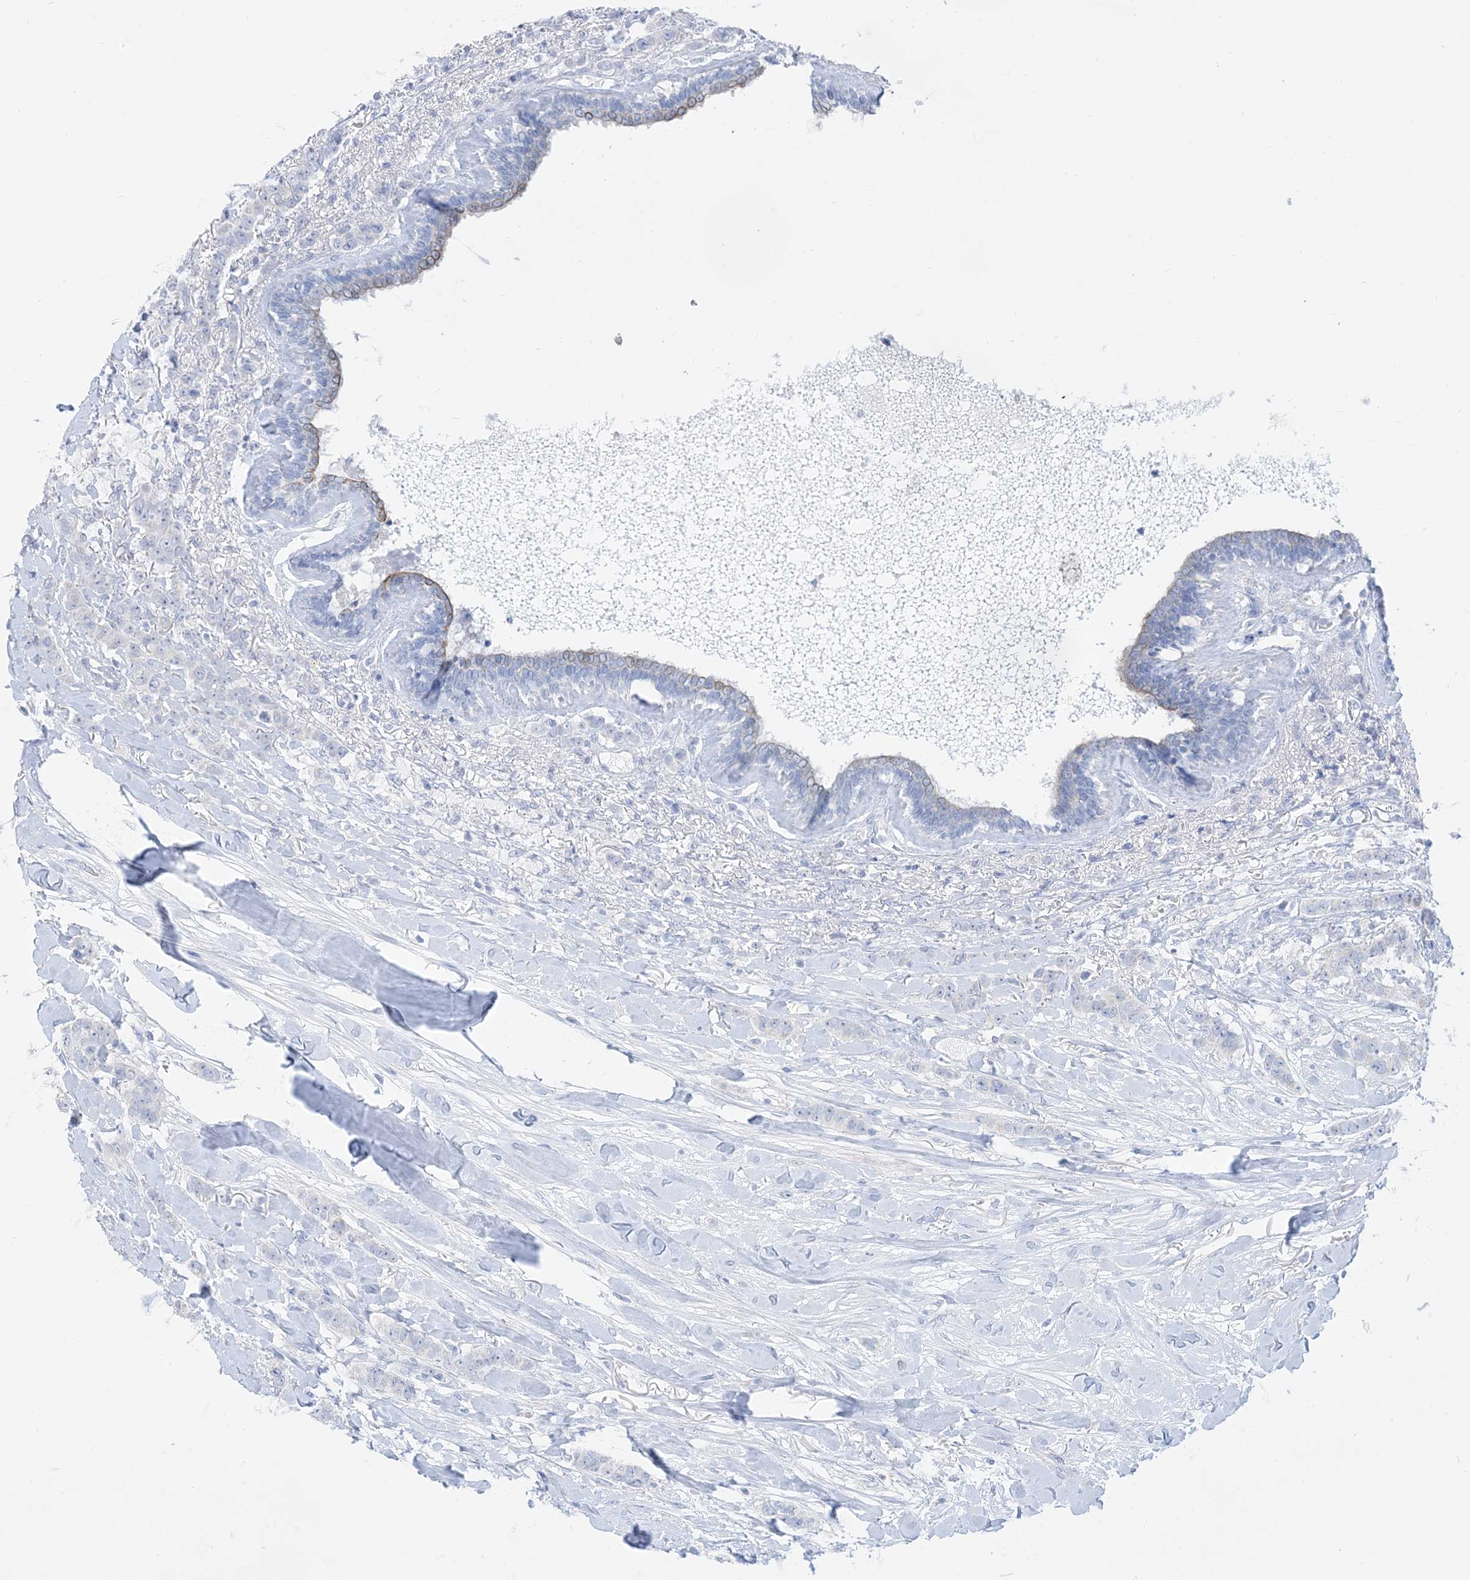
{"staining": {"intensity": "negative", "quantity": "none", "location": "none"}, "tissue": "breast cancer", "cell_type": "Tumor cells", "image_type": "cancer", "snomed": [{"axis": "morphology", "description": "Duct carcinoma"}, {"axis": "topography", "description": "Breast"}], "caption": "This is an IHC micrograph of human breast cancer. There is no staining in tumor cells.", "gene": "MARS2", "patient": {"sex": "female", "age": 40}}